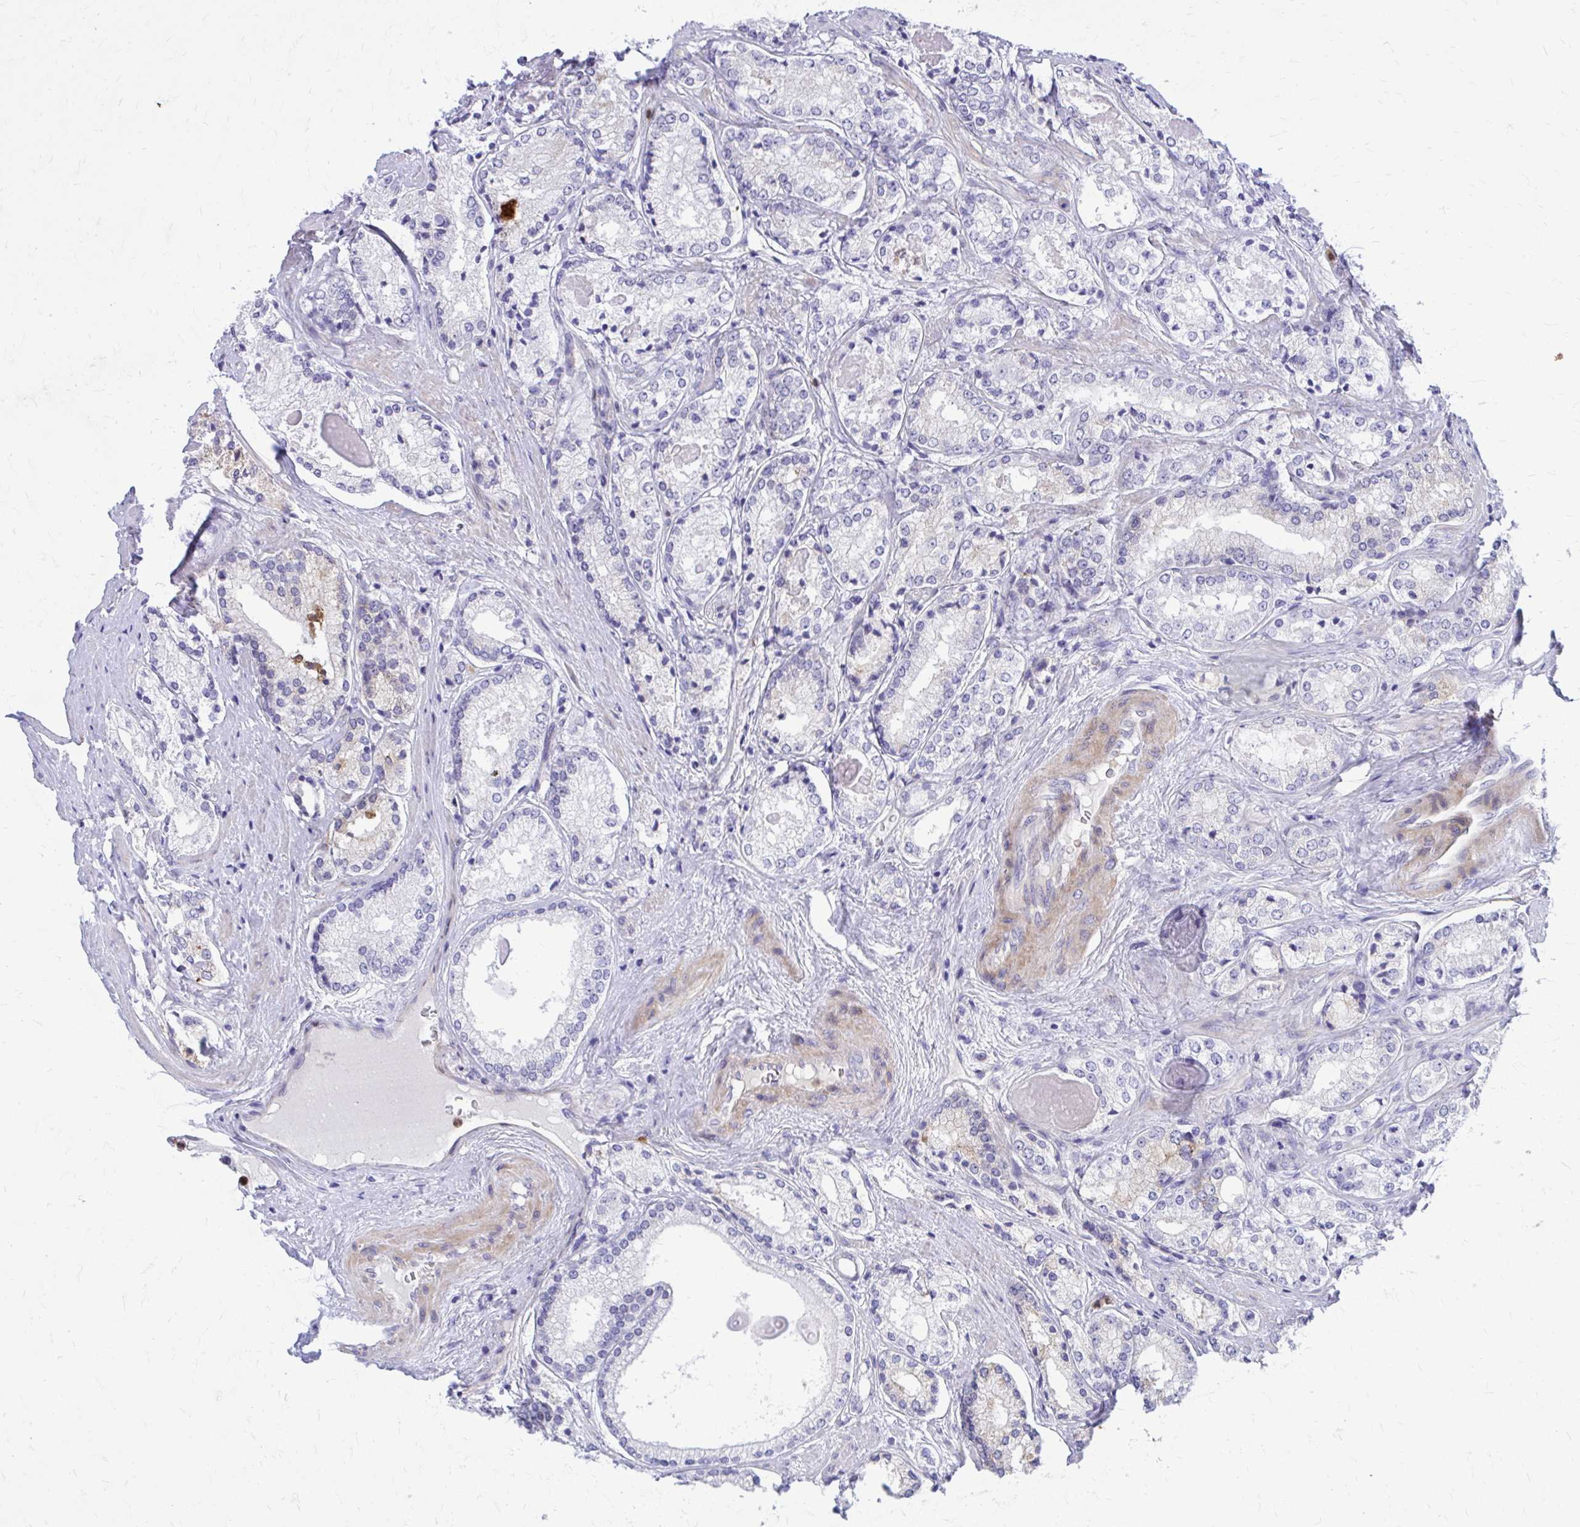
{"staining": {"intensity": "negative", "quantity": "none", "location": "none"}, "tissue": "prostate cancer", "cell_type": "Tumor cells", "image_type": "cancer", "snomed": [{"axis": "morphology", "description": "Adenocarcinoma, NOS"}, {"axis": "morphology", "description": "Adenocarcinoma, Low grade"}, {"axis": "topography", "description": "Prostate"}], "caption": "An image of prostate cancer stained for a protein demonstrates no brown staining in tumor cells. Brightfield microscopy of immunohistochemistry (IHC) stained with DAB (brown) and hematoxylin (blue), captured at high magnification.", "gene": "ADAMTSL1", "patient": {"sex": "male", "age": 68}}